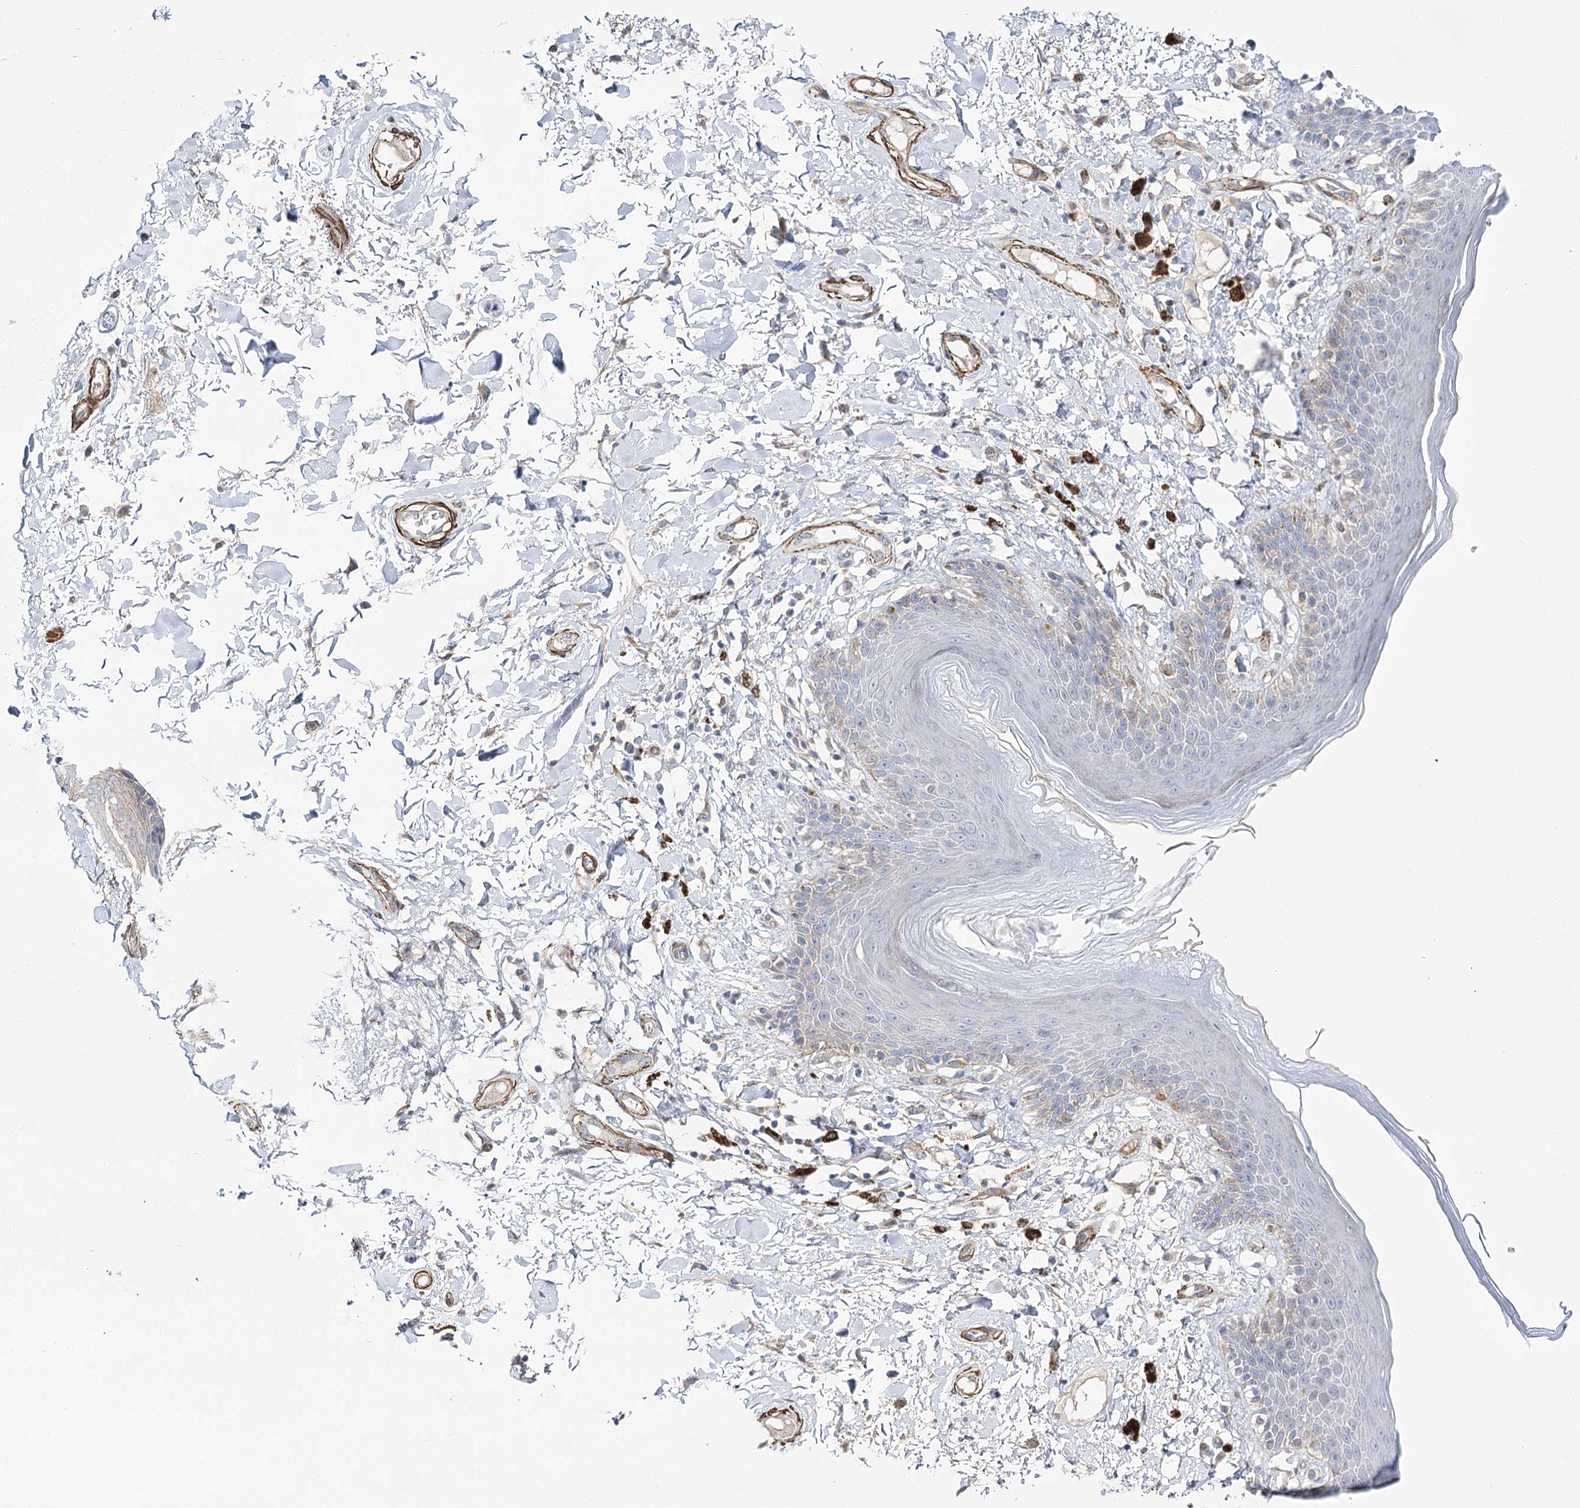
{"staining": {"intensity": "moderate", "quantity": "<25%", "location": "cytoplasmic/membranous"}, "tissue": "skin", "cell_type": "Epidermal cells", "image_type": "normal", "snomed": [{"axis": "morphology", "description": "Normal tissue, NOS"}, {"axis": "topography", "description": "Anal"}], "caption": "Normal skin demonstrates moderate cytoplasmic/membranous staining in approximately <25% of epidermal cells, visualized by immunohistochemistry. (DAB (3,3'-diaminobenzidine) IHC, brown staining for protein, blue staining for nuclei).", "gene": "WASHC3", "patient": {"sex": "female", "age": 78}}